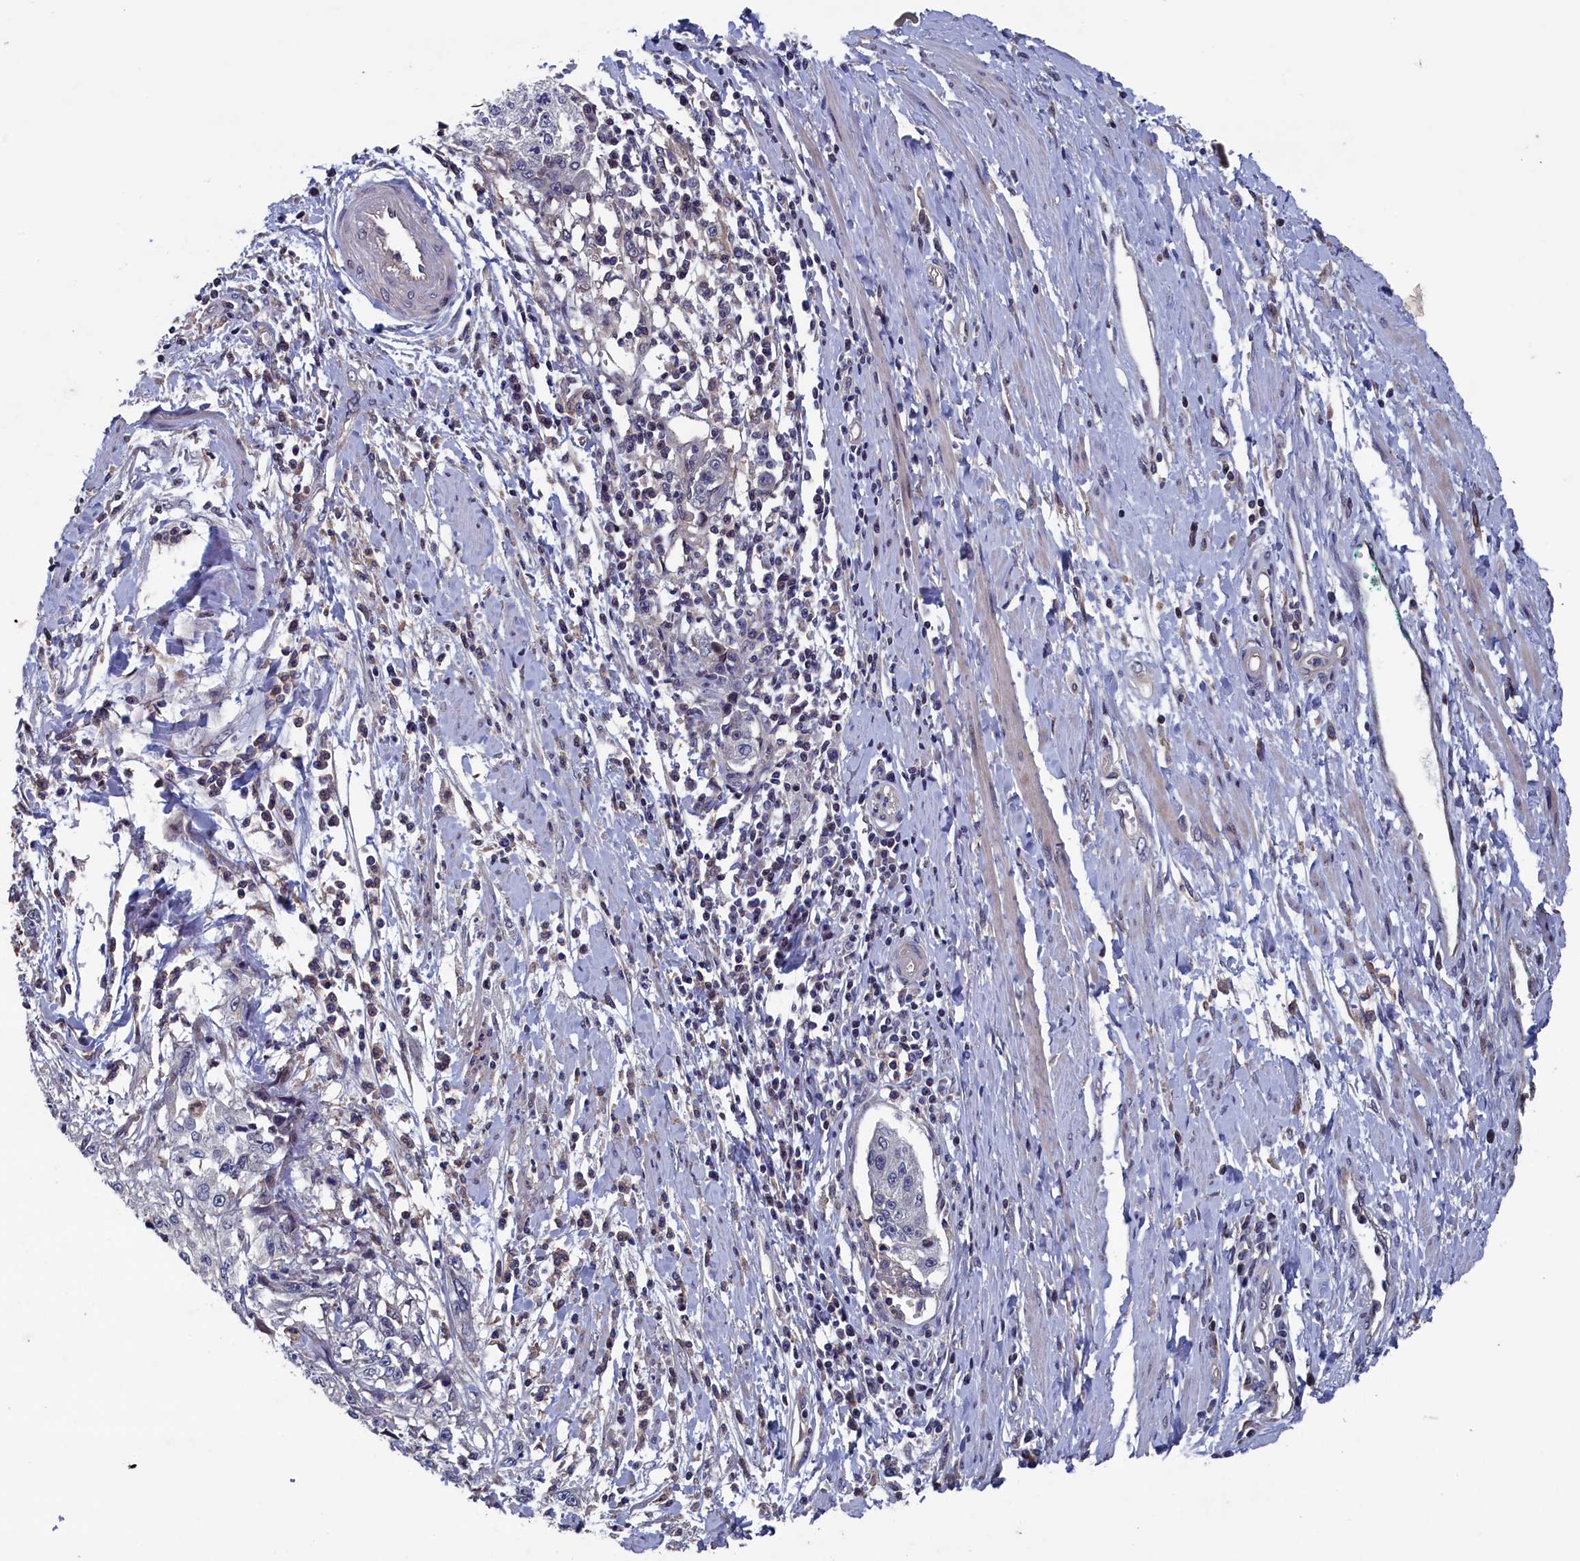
{"staining": {"intensity": "negative", "quantity": "none", "location": "none"}, "tissue": "cervical cancer", "cell_type": "Tumor cells", "image_type": "cancer", "snomed": [{"axis": "morphology", "description": "Squamous cell carcinoma, NOS"}, {"axis": "topography", "description": "Cervix"}], "caption": "This is an IHC micrograph of cervical cancer. There is no positivity in tumor cells.", "gene": "SPATA13", "patient": {"sex": "female", "age": 57}}